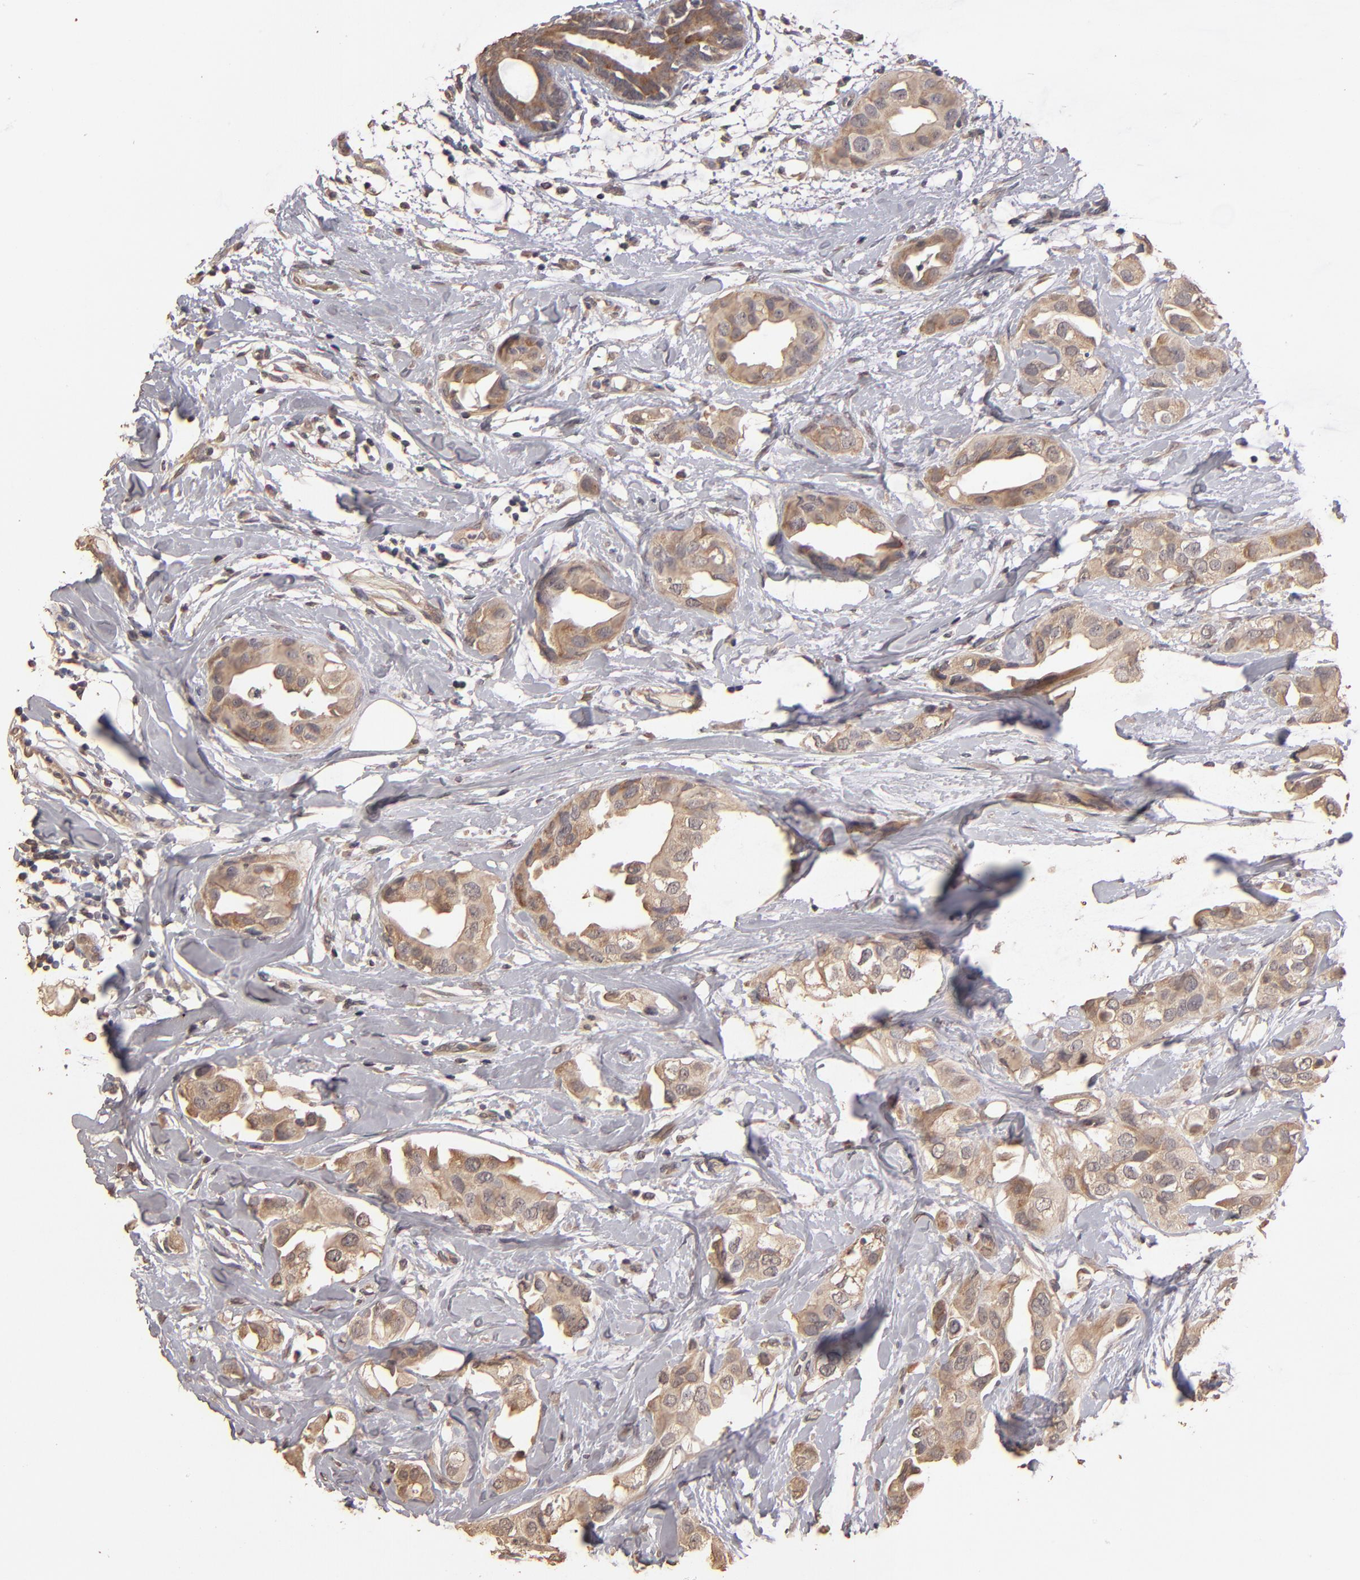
{"staining": {"intensity": "moderate", "quantity": ">75%", "location": "cytoplasmic/membranous"}, "tissue": "breast cancer", "cell_type": "Tumor cells", "image_type": "cancer", "snomed": [{"axis": "morphology", "description": "Duct carcinoma"}, {"axis": "topography", "description": "Breast"}], "caption": "Approximately >75% of tumor cells in breast cancer (infiltrating ductal carcinoma) display moderate cytoplasmic/membranous protein positivity as visualized by brown immunohistochemical staining.", "gene": "OPHN1", "patient": {"sex": "female", "age": 40}}